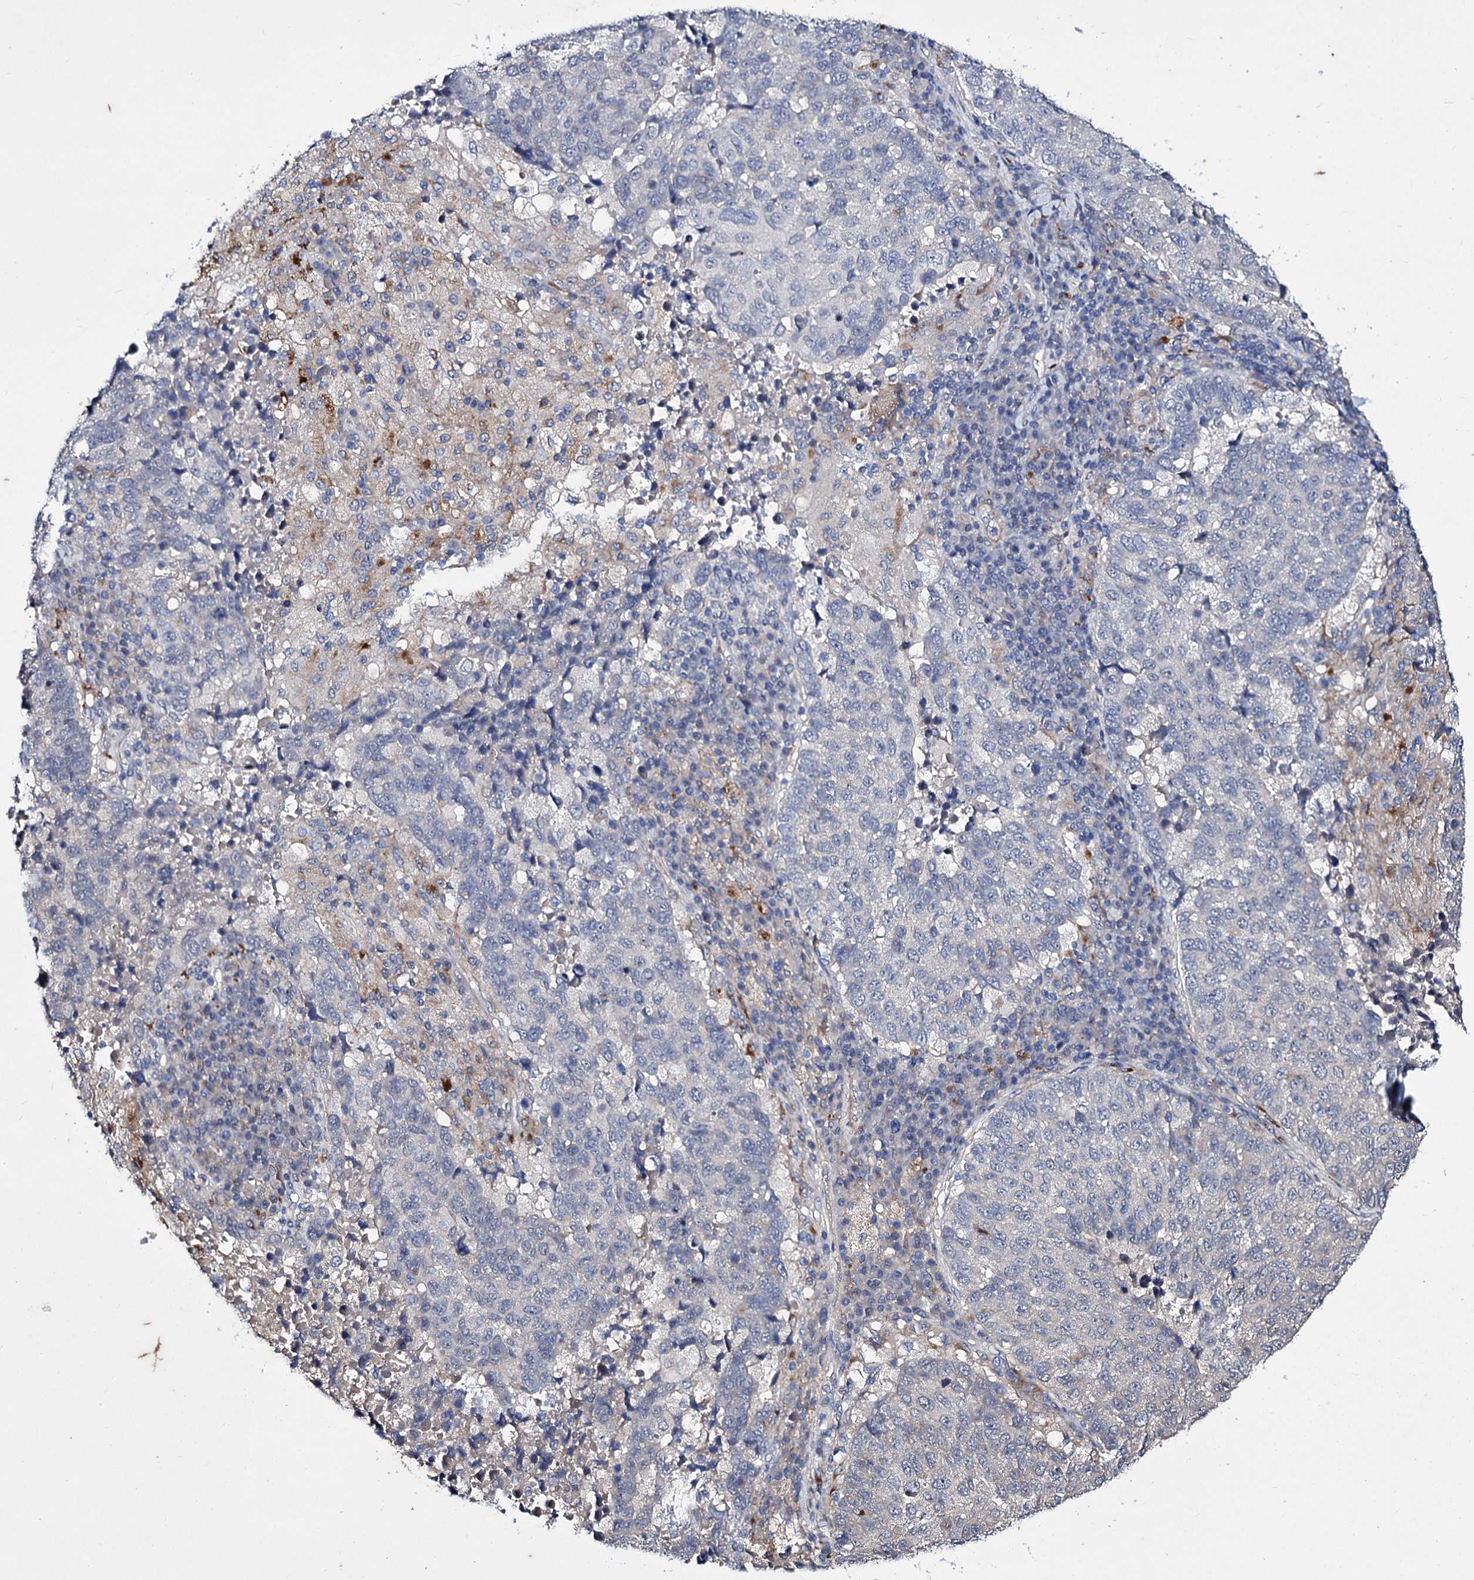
{"staining": {"intensity": "negative", "quantity": "none", "location": "none"}, "tissue": "lung cancer", "cell_type": "Tumor cells", "image_type": "cancer", "snomed": [{"axis": "morphology", "description": "Squamous cell carcinoma, NOS"}, {"axis": "topography", "description": "Lung"}], "caption": "A histopathology image of lung squamous cell carcinoma stained for a protein reveals no brown staining in tumor cells.", "gene": "AXL", "patient": {"sex": "male", "age": 73}}